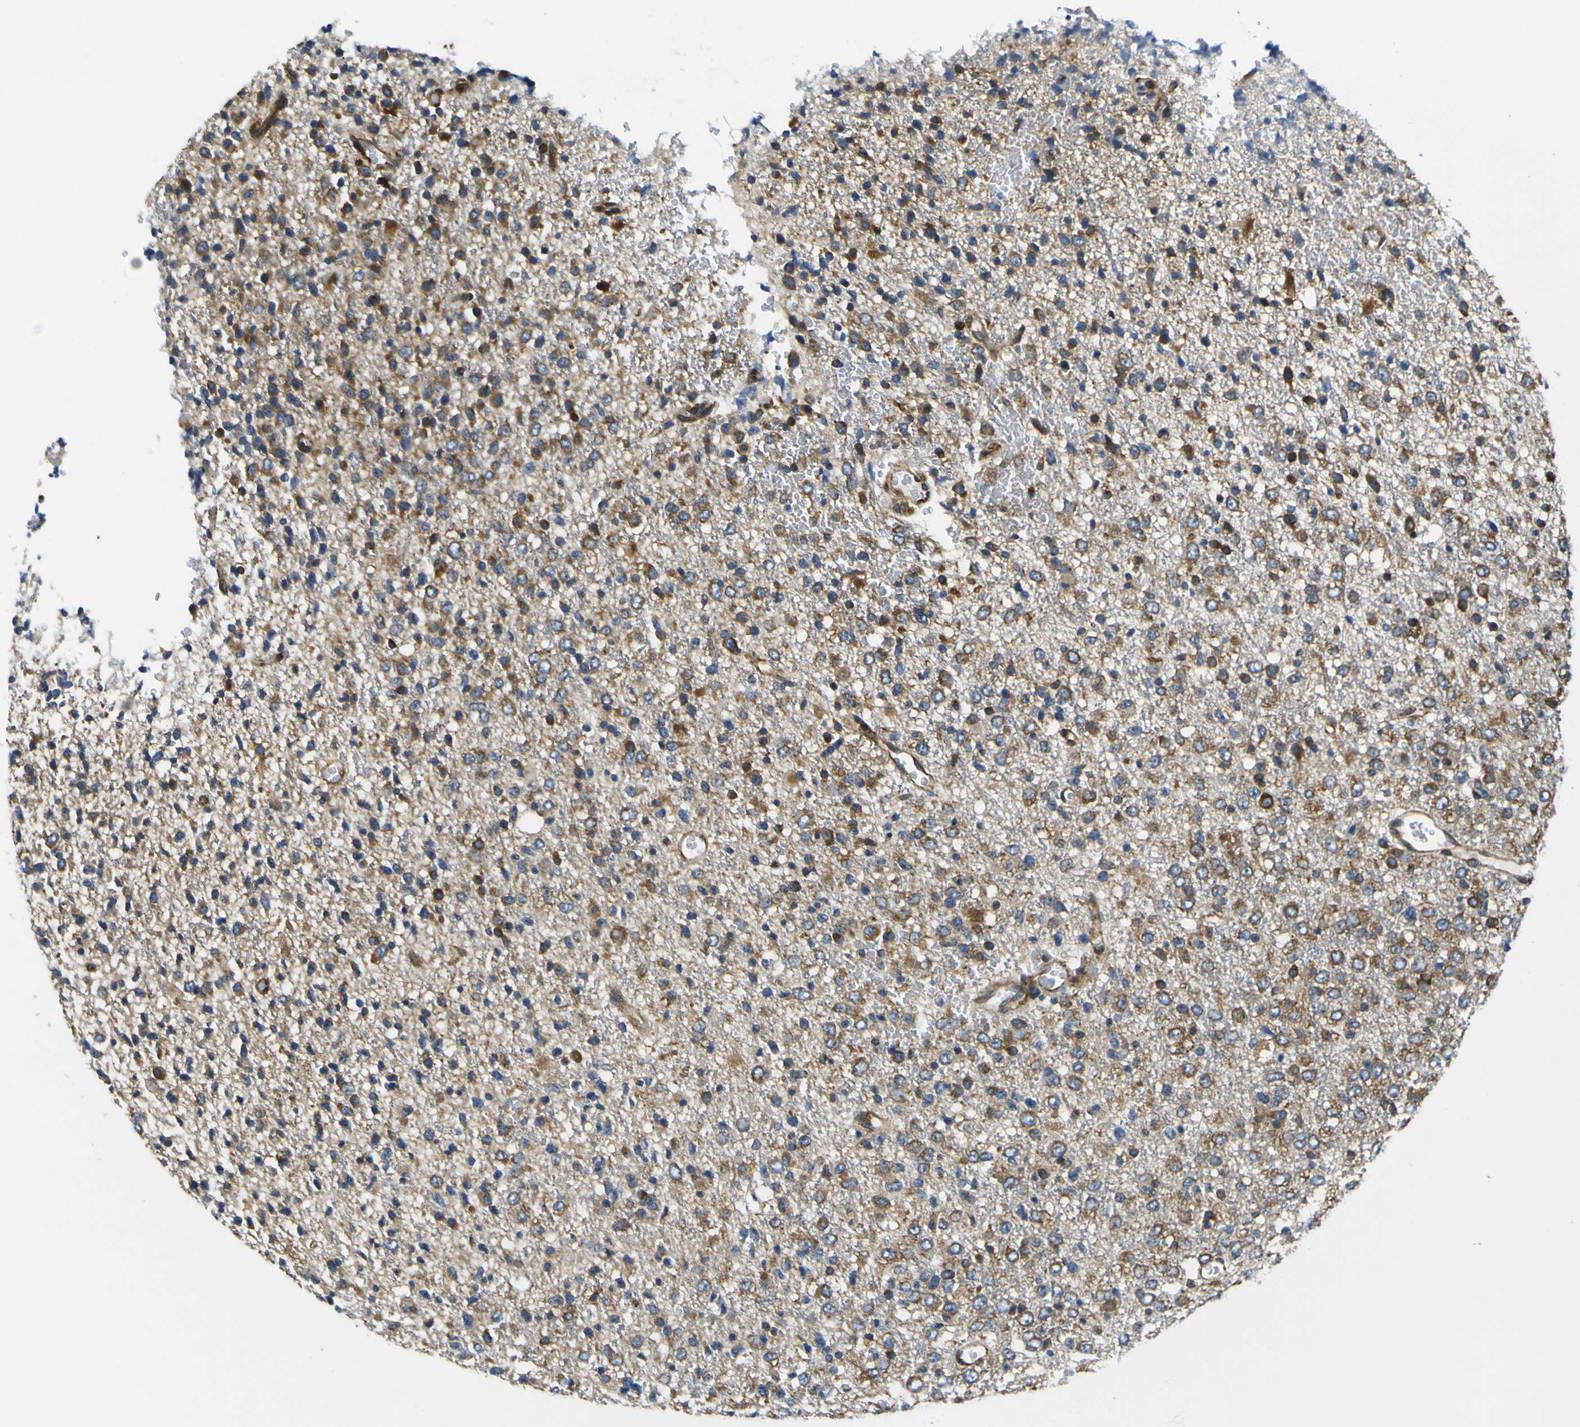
{"staining": {"intensity": "moderate", "quantity": ">75%", "location": "cytoplasmic/membranous"}, "tissue": "glioma", "cell_type": "Tumor cells", "image_type": "cancer", "snomed": [{"axis": "morphology", "description": "Glioma, malignant, High grade"}, {"axis": "topography", "description": "pancreas cauda"}], "caption": "Moderate cytoplasmic/membranous protein positivity is present in approximately >75% of tumor cells in glioma.", "gene": "RPSA", "patient": {"sex": "male", "age": 60}}